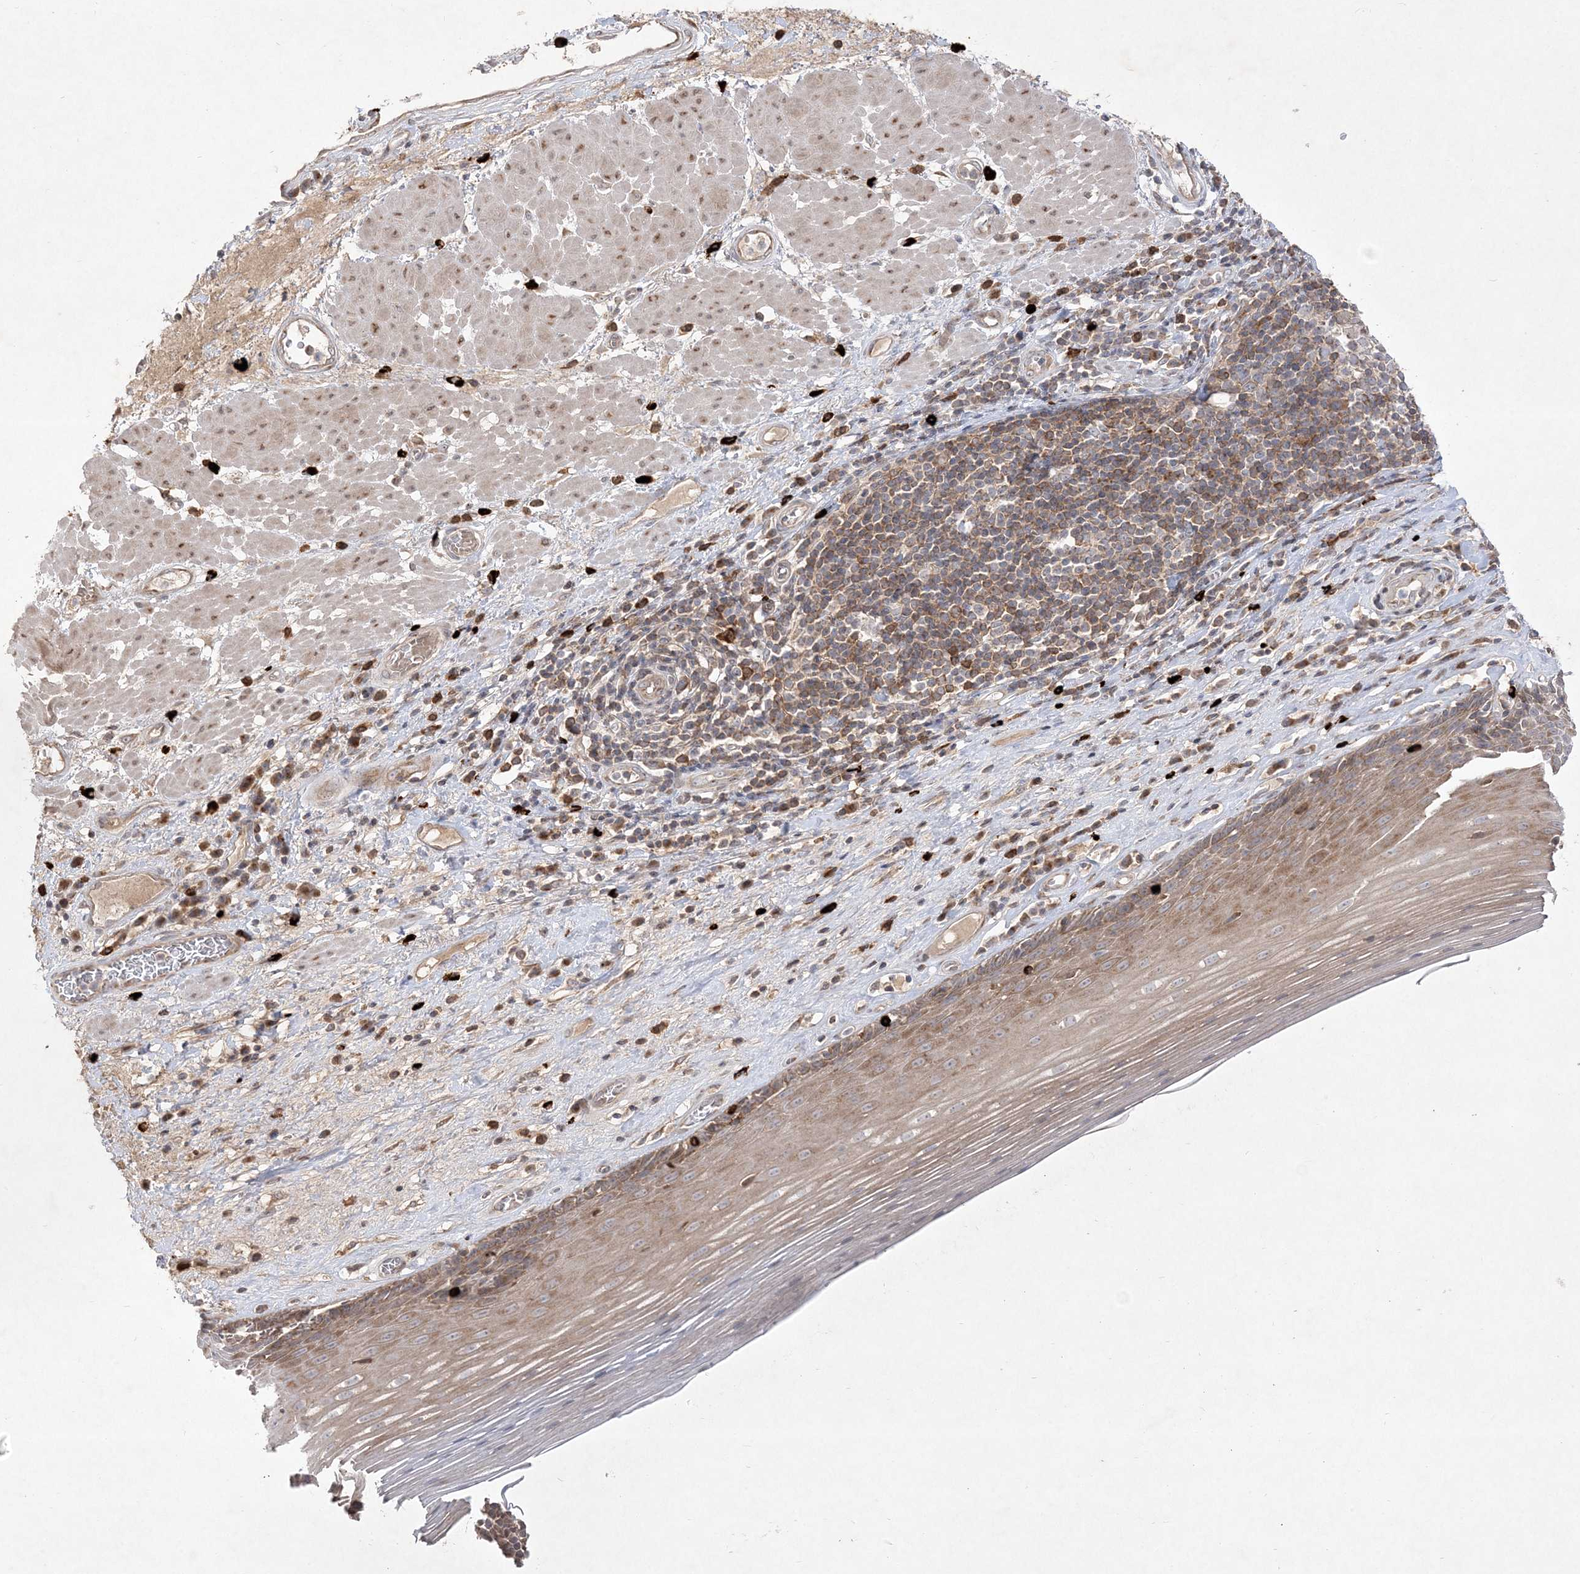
{"staining": {"intensity": "moderate", "quantity": ">75%", "location": "cytoplasmic/membranous"}, "tissue": "esophagus", "cell_type": "Squamous epithelial cells", "image_type": "normal", "snomed": [{"axis": "morphology", "description": "Normal tissue, NOS"}, {"axis": "topography", "description": "Esophagus"}], "caption": "A brown stain highlights moderate cytoplasmic/membranous expression of a protein in squamous epithelial cells of unremarkable human esophagus. (IHC, brightfield microscopy, high magnification).", "gene": "CLNK", "patient": {"sex": "male", "age": 62}}